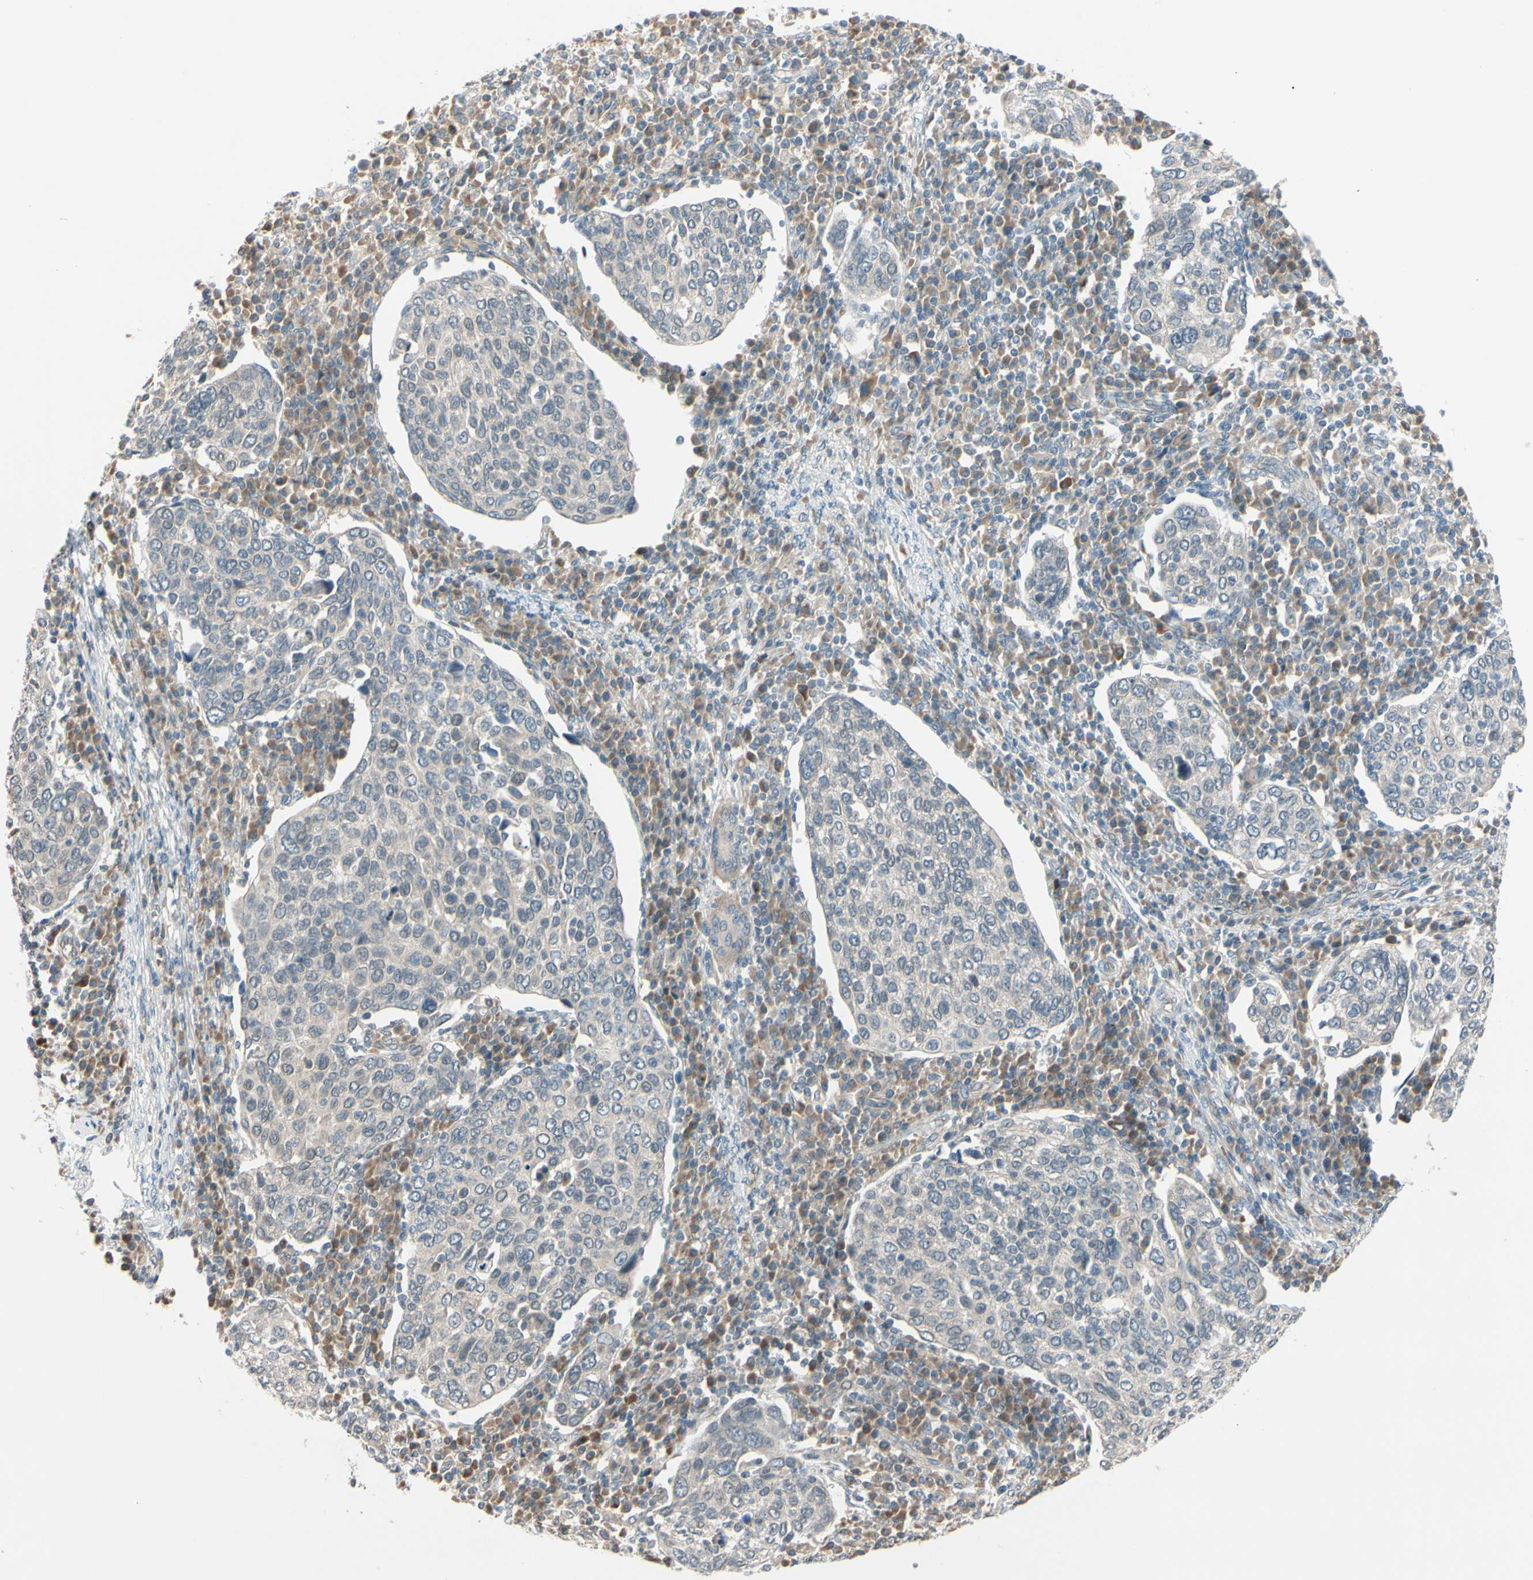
{"staining": {"intensity": "negative", "quantity": "none", "location": "none"}, "tissue": "cervical cancer", "cell_type": "Tumor cells", "image_type": "cancer", "snomed": [{"axis": "morphology", "description": "Squamous cell carcinoma, NOS"}, {"axis": "topography", "description": "Cervix"}], "caption": "There is no significant positivity in tumor cells of cervical cancer.", "gene": "FGF10", "patient": {"sex": "female", "age": 40}}